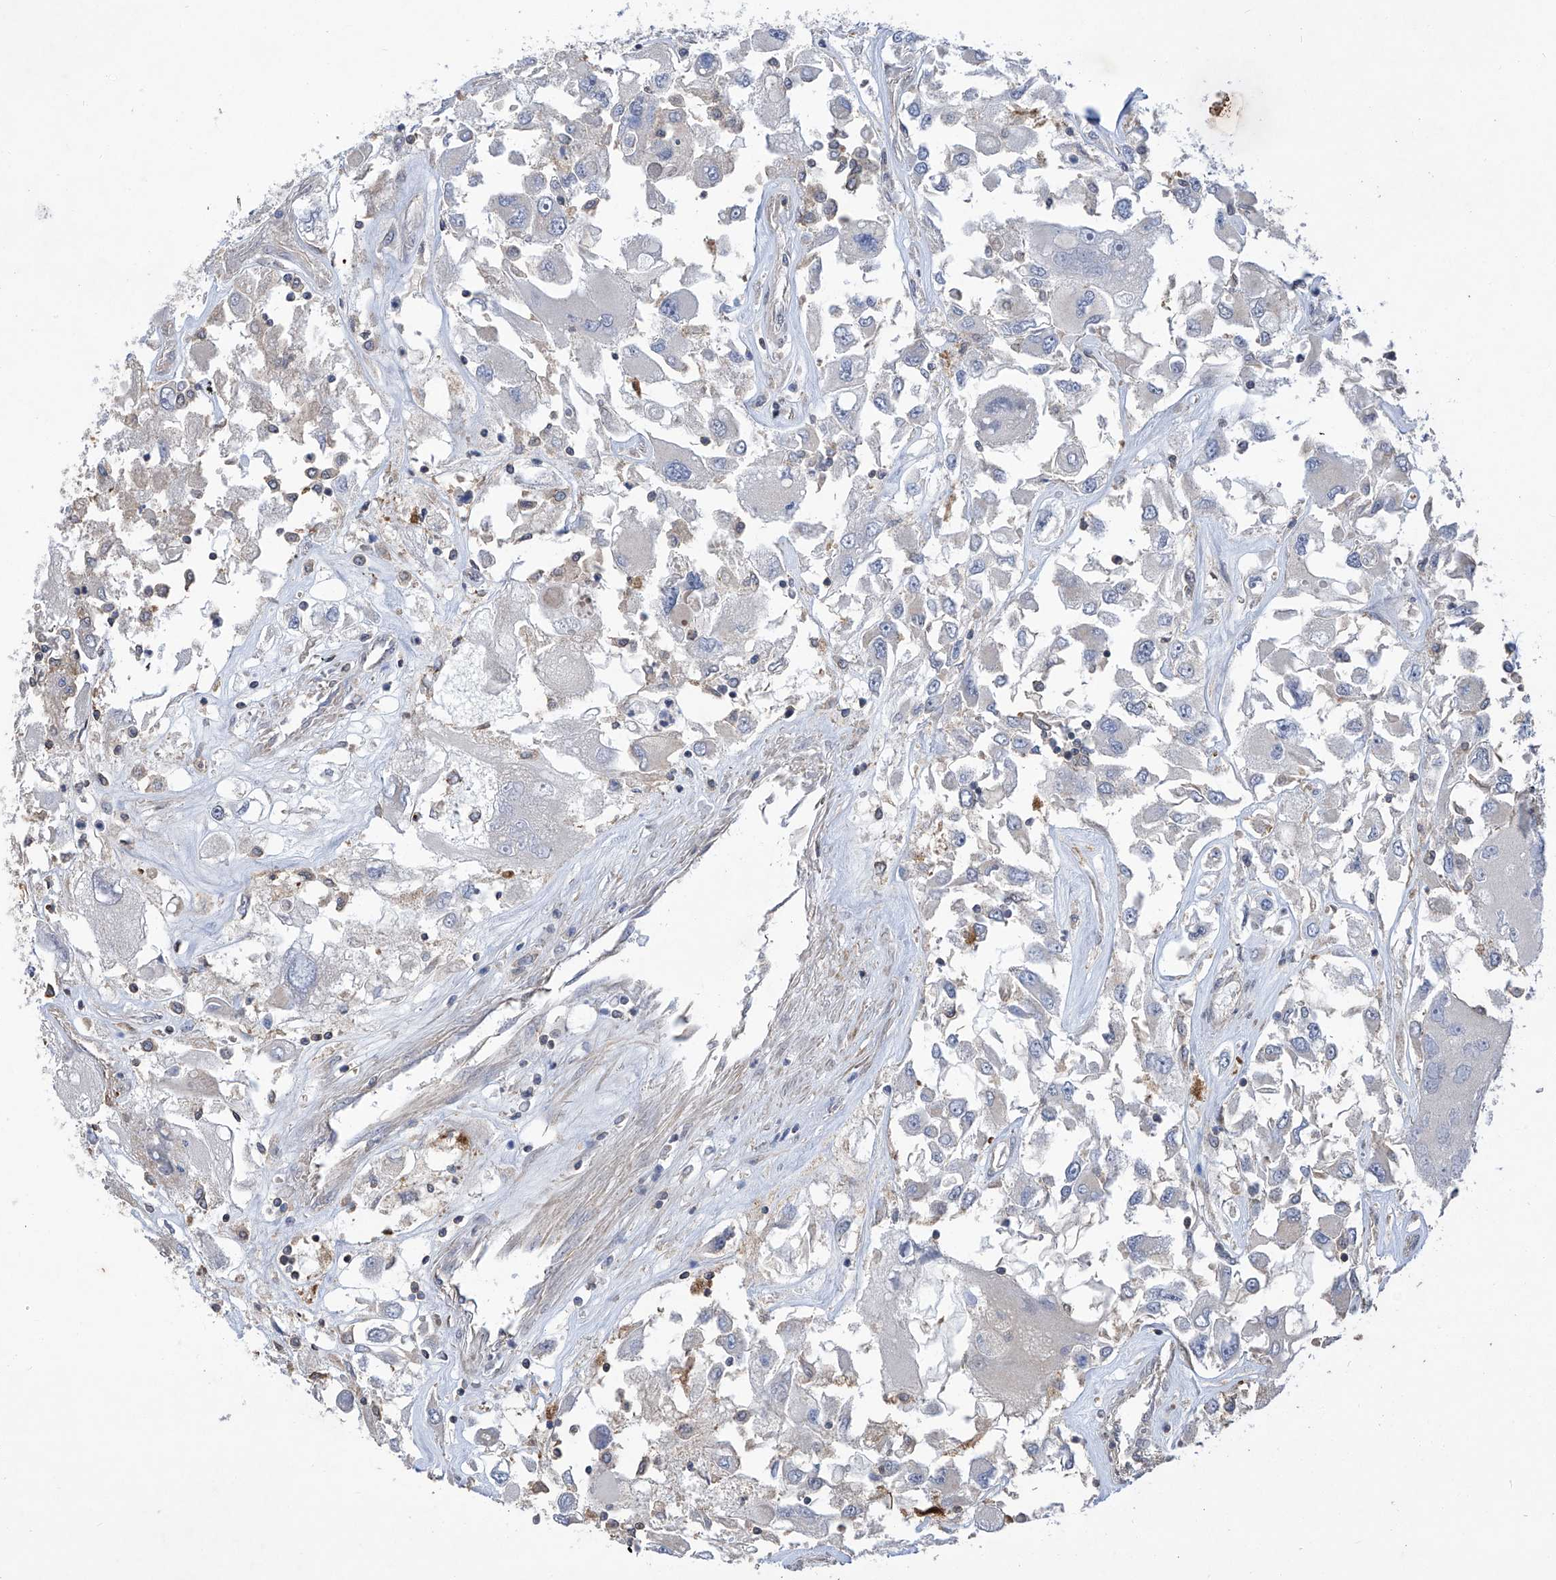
{"staining": {"intensity": "negative", "quantity": "none", "location": "none"}, "tissue": "renal cancer", "cell_type": "Tumor cells", "image_type": "cancer", "snomed": [{"axis": "morphology", "description": "Adenocarcinoma, NOS"}, {"axis": "topography", "description": "Kidney"}], "caption": "Renal adenocarcinoma was stained to show a protein in brown. There is no significant staining in tumor cells. (DAB IHC visualized using brightfield microscopy, high magnification).", "gene": "KIFC2", "patient": {"sex": "female", "age": 52}}